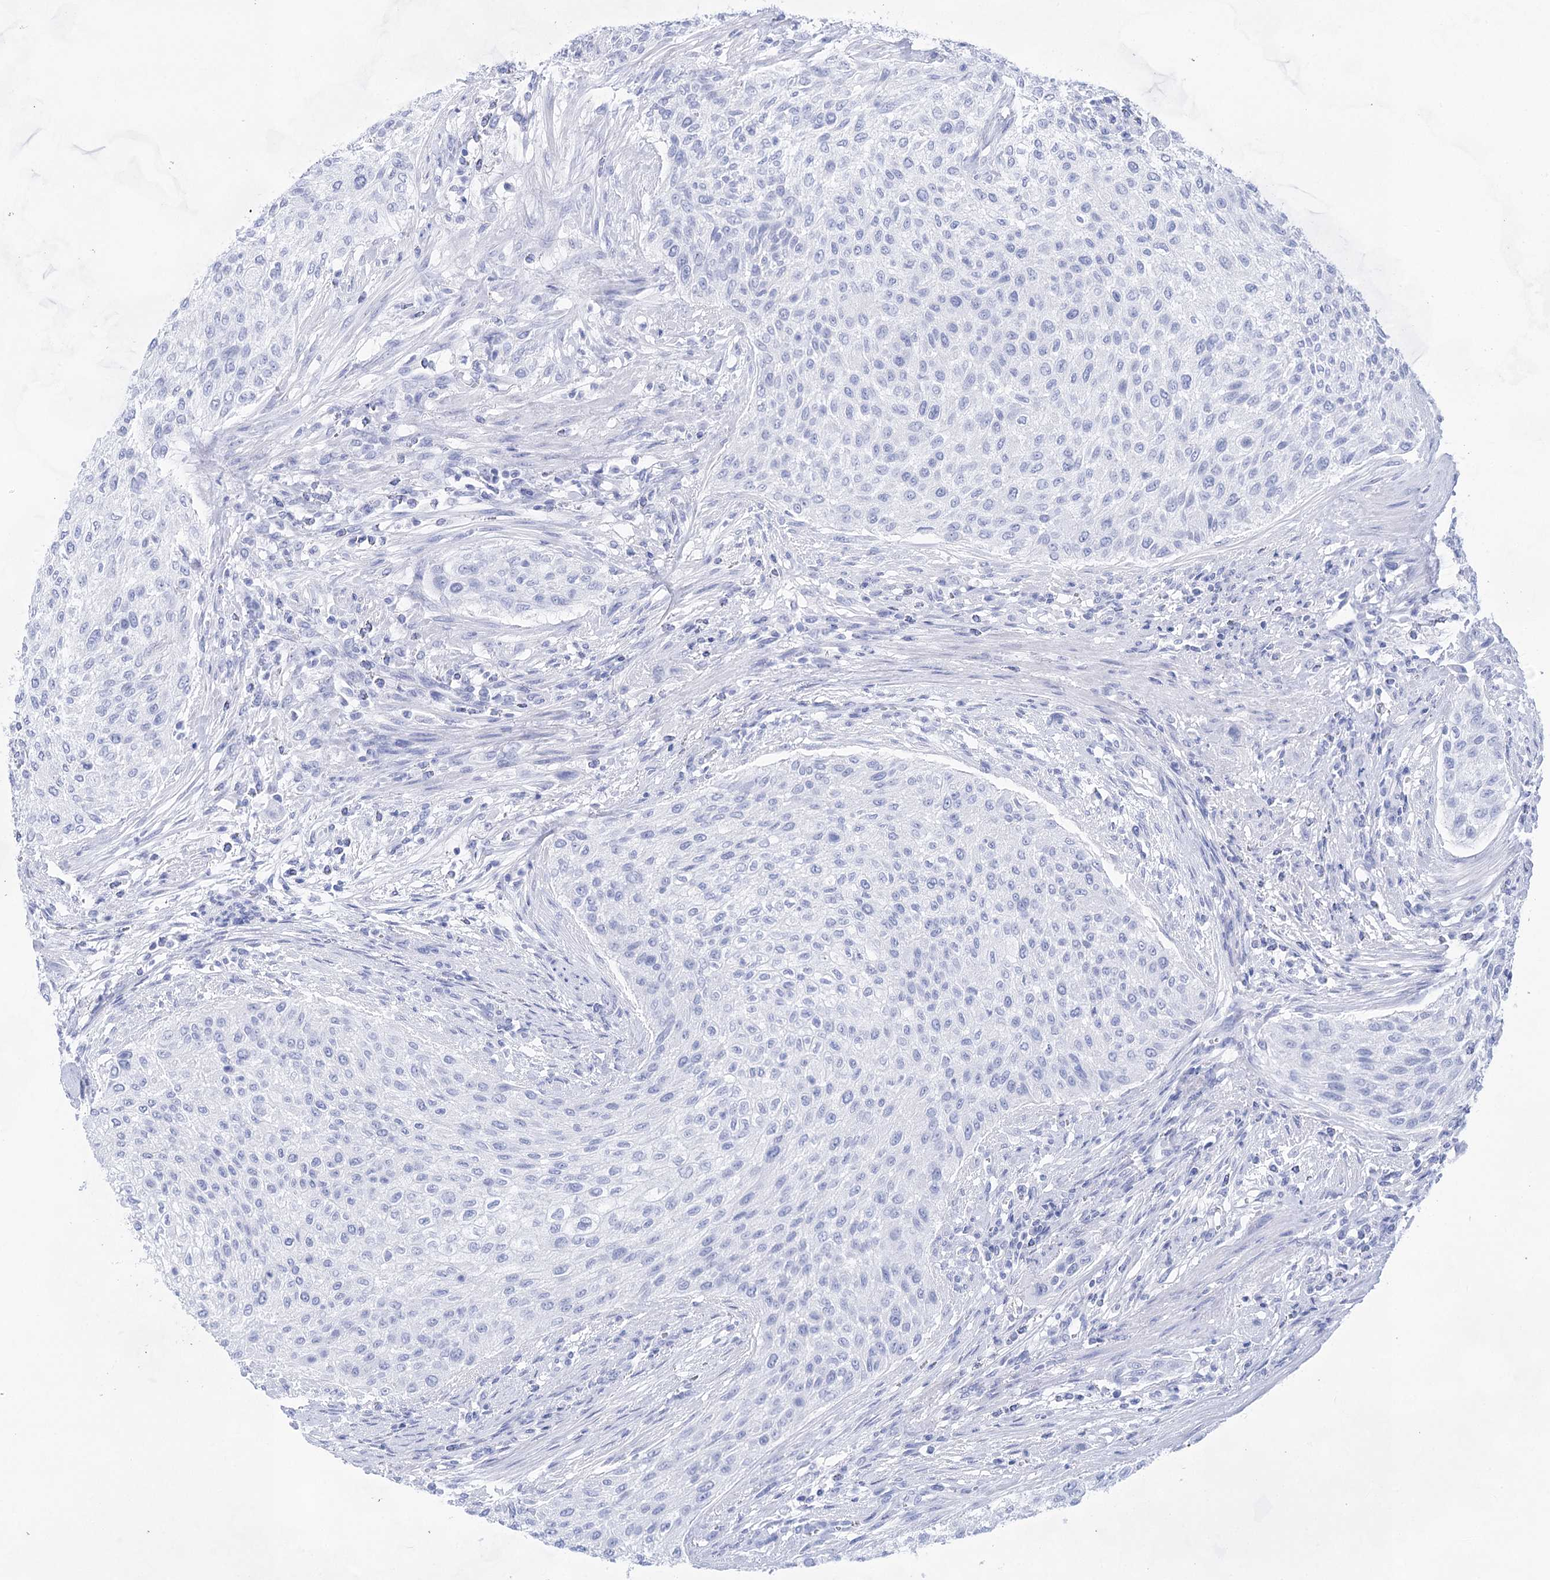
{"staining": {"intensity": "negative", "quantity": "none", "location": "none"}, "tissue": "urothelial cancer", "cell_type": "Tumor cells", "image_type": "cancer", "snomed": [{"axis": "morphology", "description": "Urothelial carcinoma, High grade"}, {"axis": "topography", "description": "Urinary bladder"}], "caption": "High power microscopy photomicrograph of an immunohistochemistry (IHC) photomicrograph of urothelial cancer, revealing no significant staining in tumor cells.", "gene": "LALBA", "patient": {"sex": "male", "age": 35}}